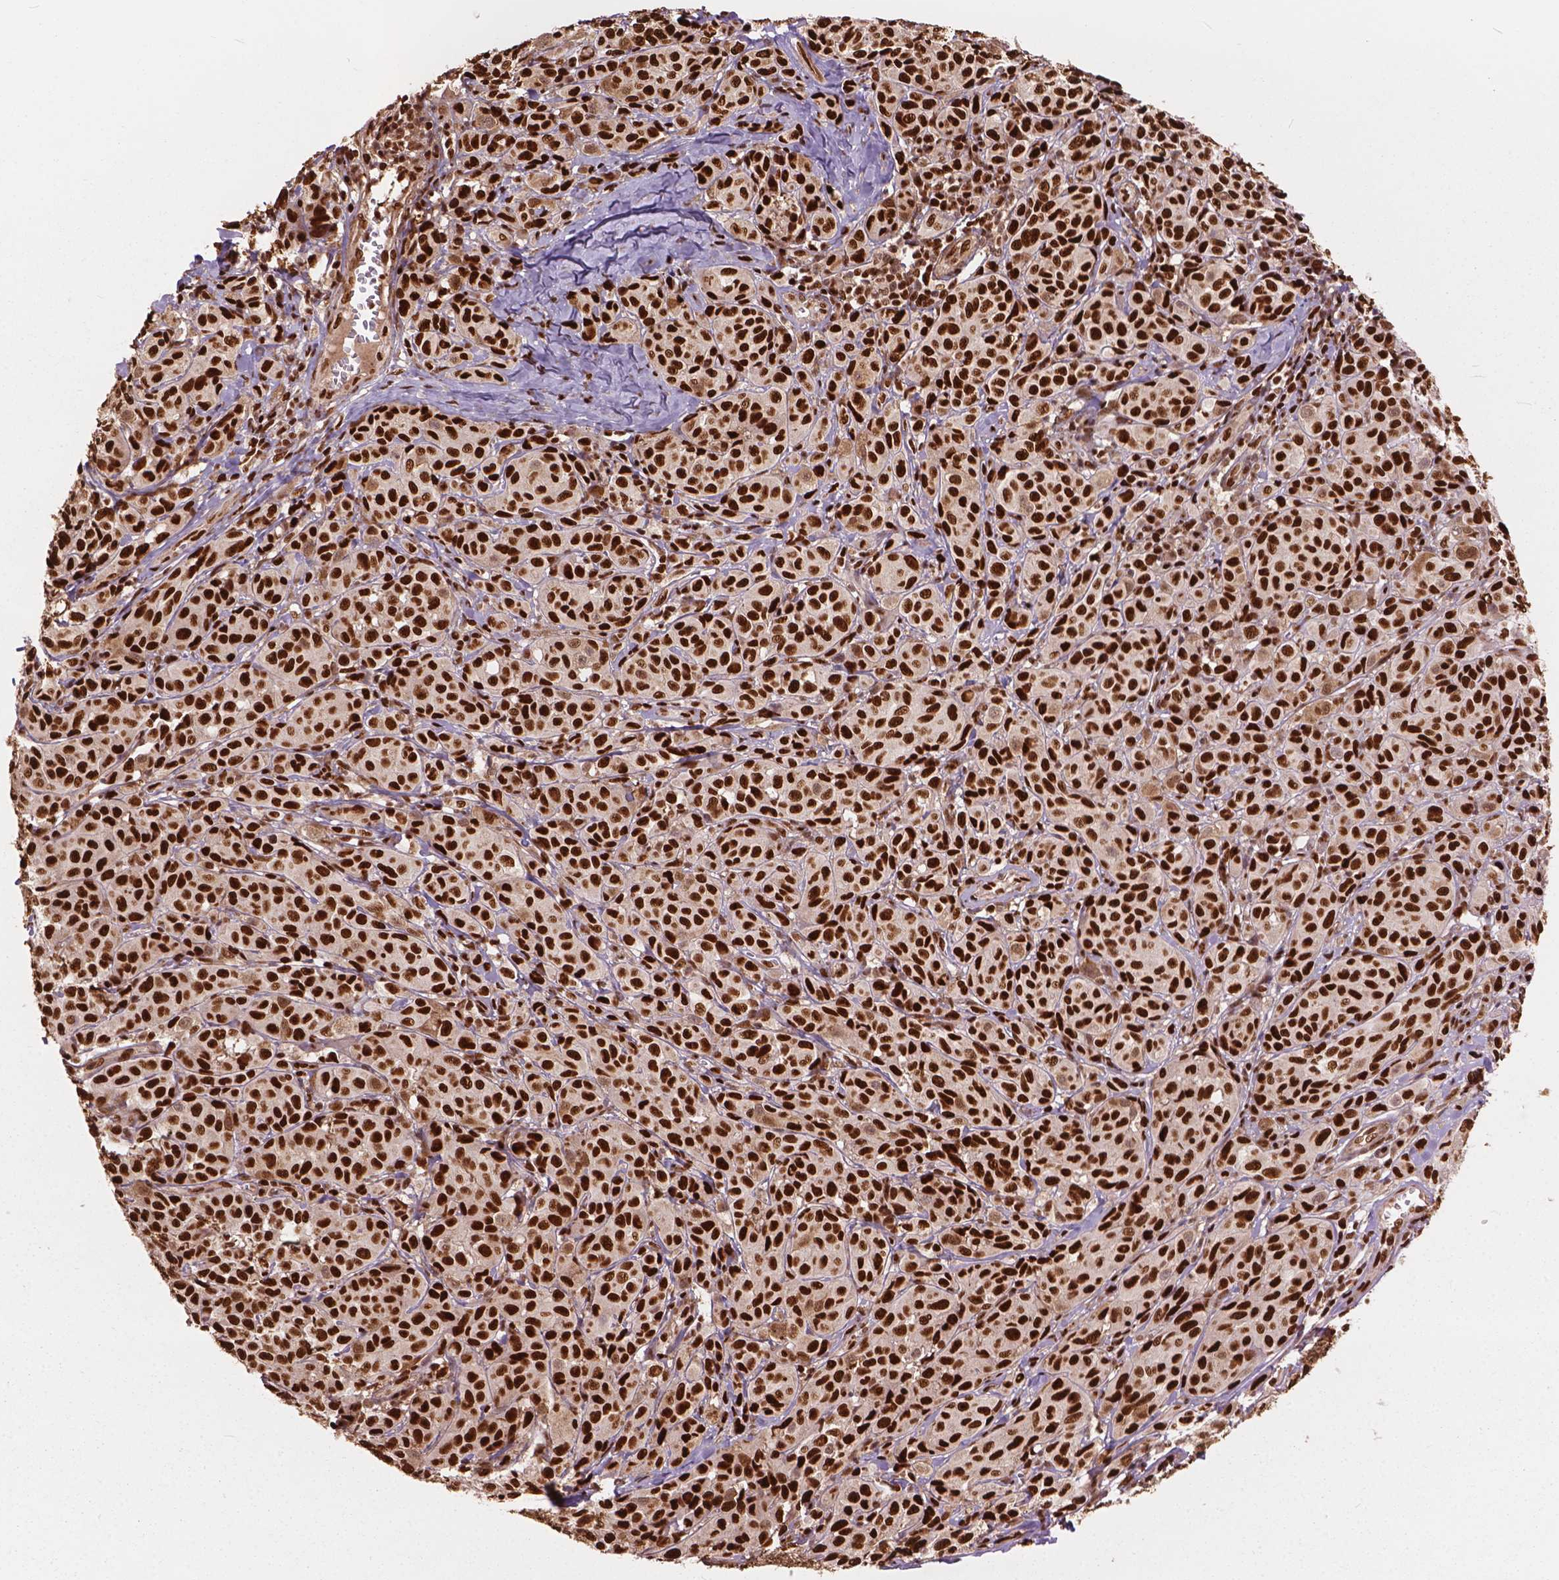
{"staining": {"intensity": "strong", "quantity": ">75%", "location": "nuclear"}, "tissue": "melanoma", "cell_type": "Tumor cells", "image_type": "cancer", "snomed": [{"axis": "morphology", "description": "Malignant melanoma, NOS"}, {"axis": "topography", "description": "Skin"}], "caption": "Tumor cells demonstrate strong nuclear expression in about >75% of cells in malignant melanoma.", "gene": "ANP32B", "patient": {"sex": "male", "age": 89}}